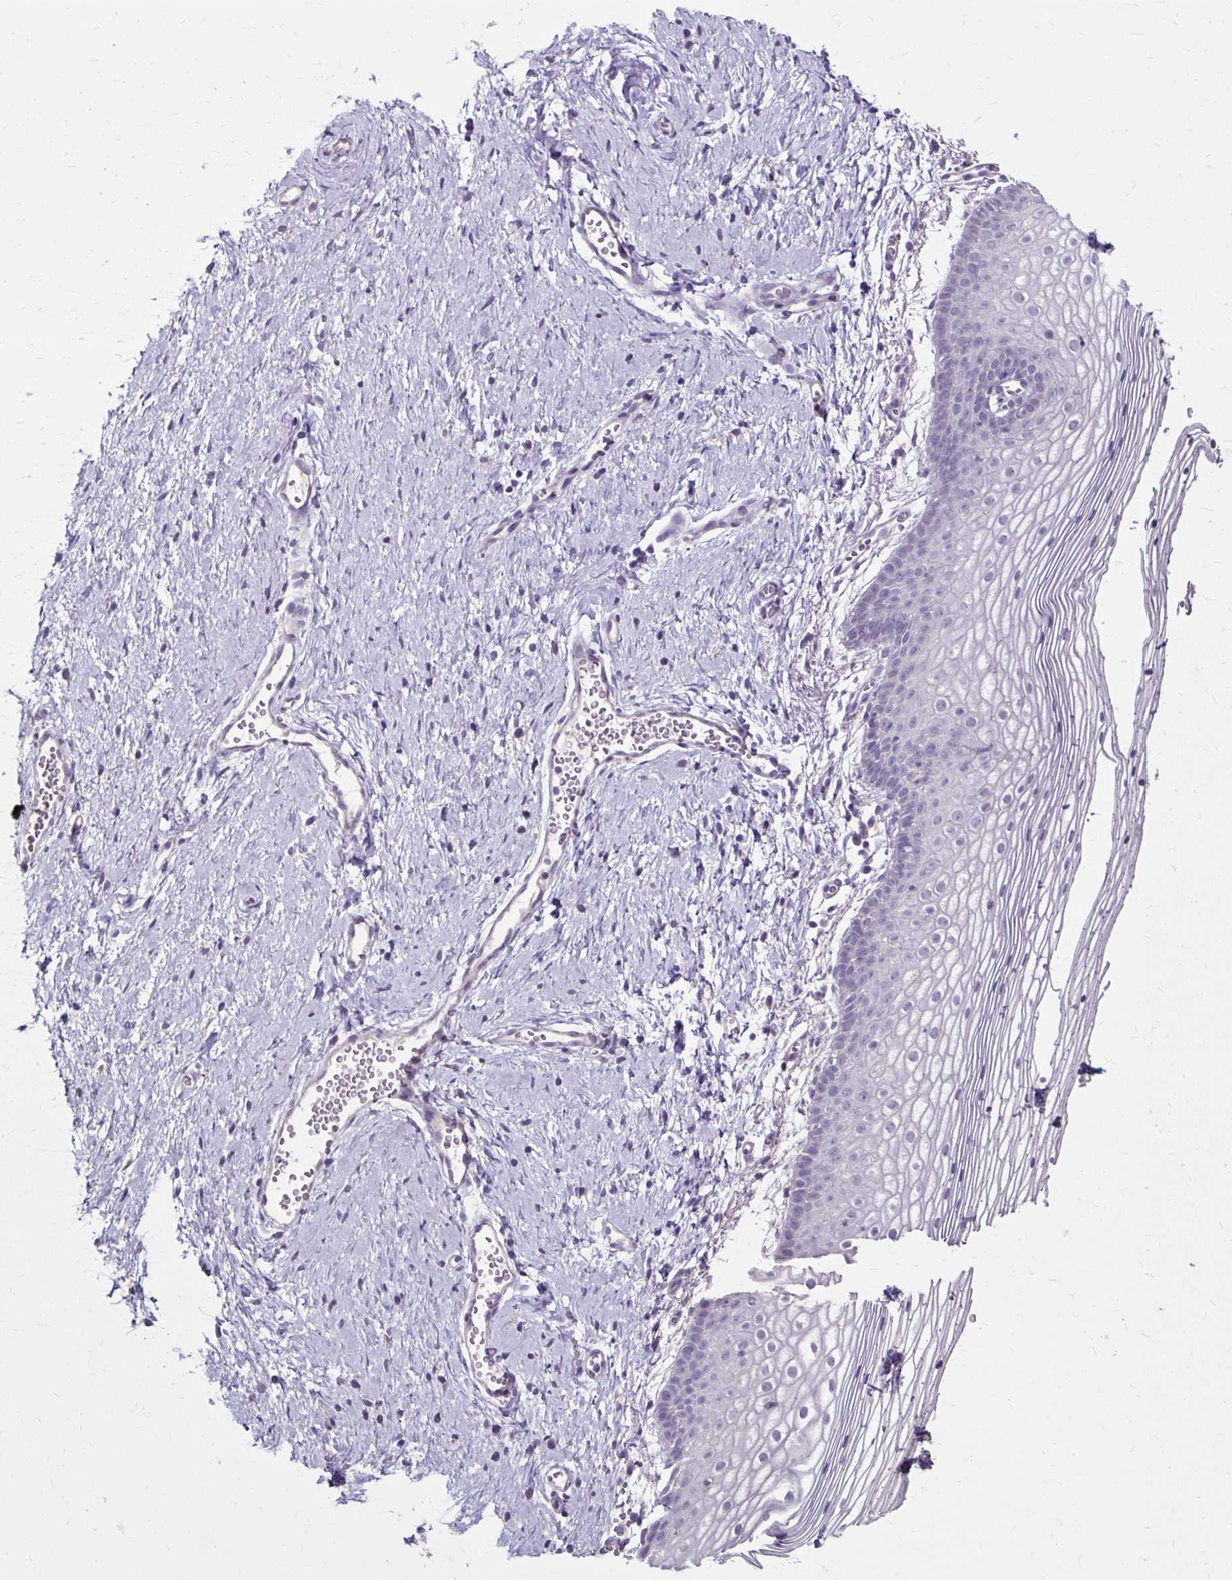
{"staining": {"intensity": "negative", "quantity": "none", "location": "none"}, "tissue": "vagina", "cell_type": "Squamous epithelial cells", "image_type": "normal", "snomed": [{"axis": "morphology", "description": "Normal tissue, NOS"}, {"axis": "topography", "description": "Vagina"}], "caption": "High magnification brightfield microscopy of unremarkable vagina stained with DAB (3,3'-diaminobenzidine) (brown) and counterstained with hematoxylin (blue): squamous epithelial cells show no significant staining.", "gene": "KLHL24", "patient": {"sex": "female", "age": 56}}